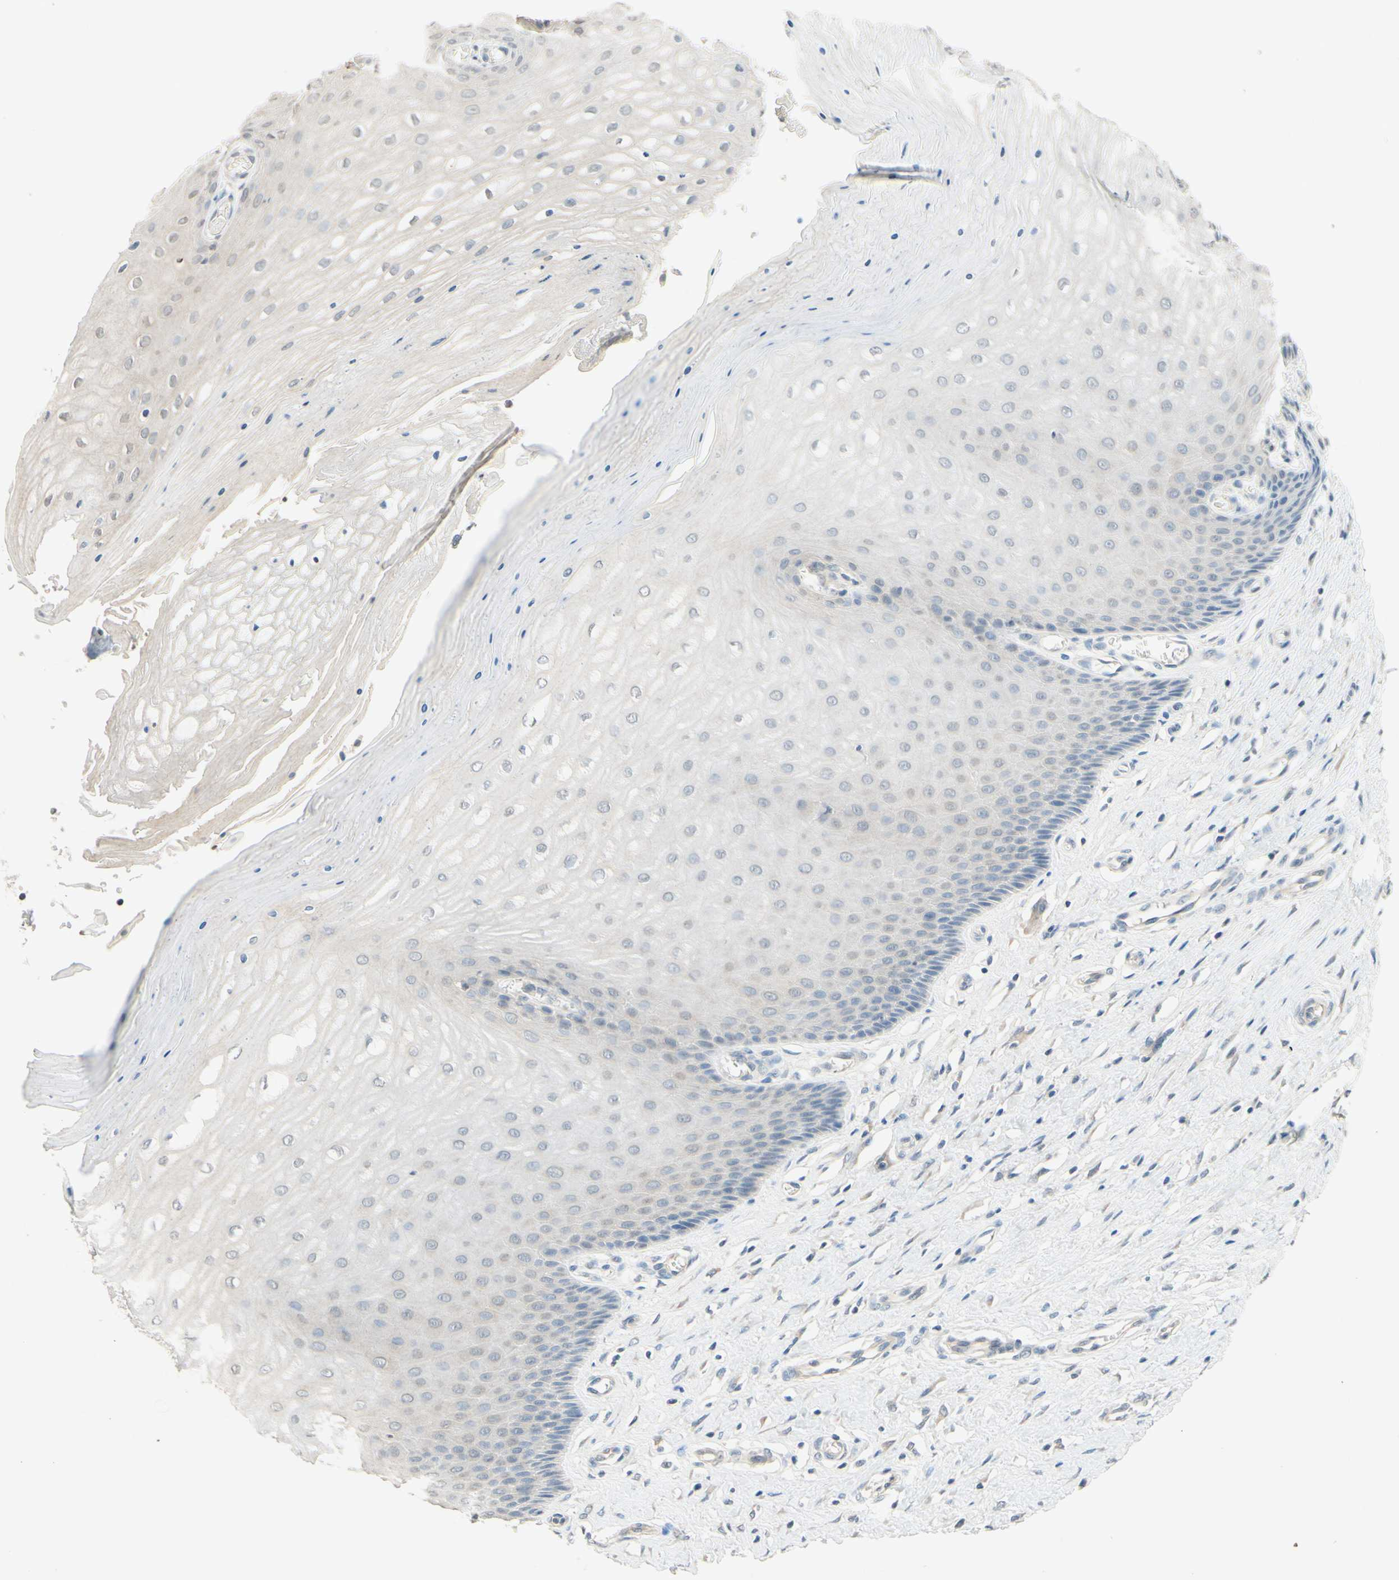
{"staining": {"intensity": "weak", "quantity": "25%-75%", "location": "cytoplasmic/membranous"}, "tissue": "cervix", "cell_type": "Glandular cells", "image_type": "normal", "snomed": [{"axis": "morphology", "description": "Normal tissue, NOS"}, {"axis": "topography", "description": "Cervix"}], "caption": "Protein staining of benign cervix shows weak cytoplasmic/membranous staining in approximately 25%-75% of glandular cells.", "gene": "MAG", "patient": {"sex": "female", "age": 55}}